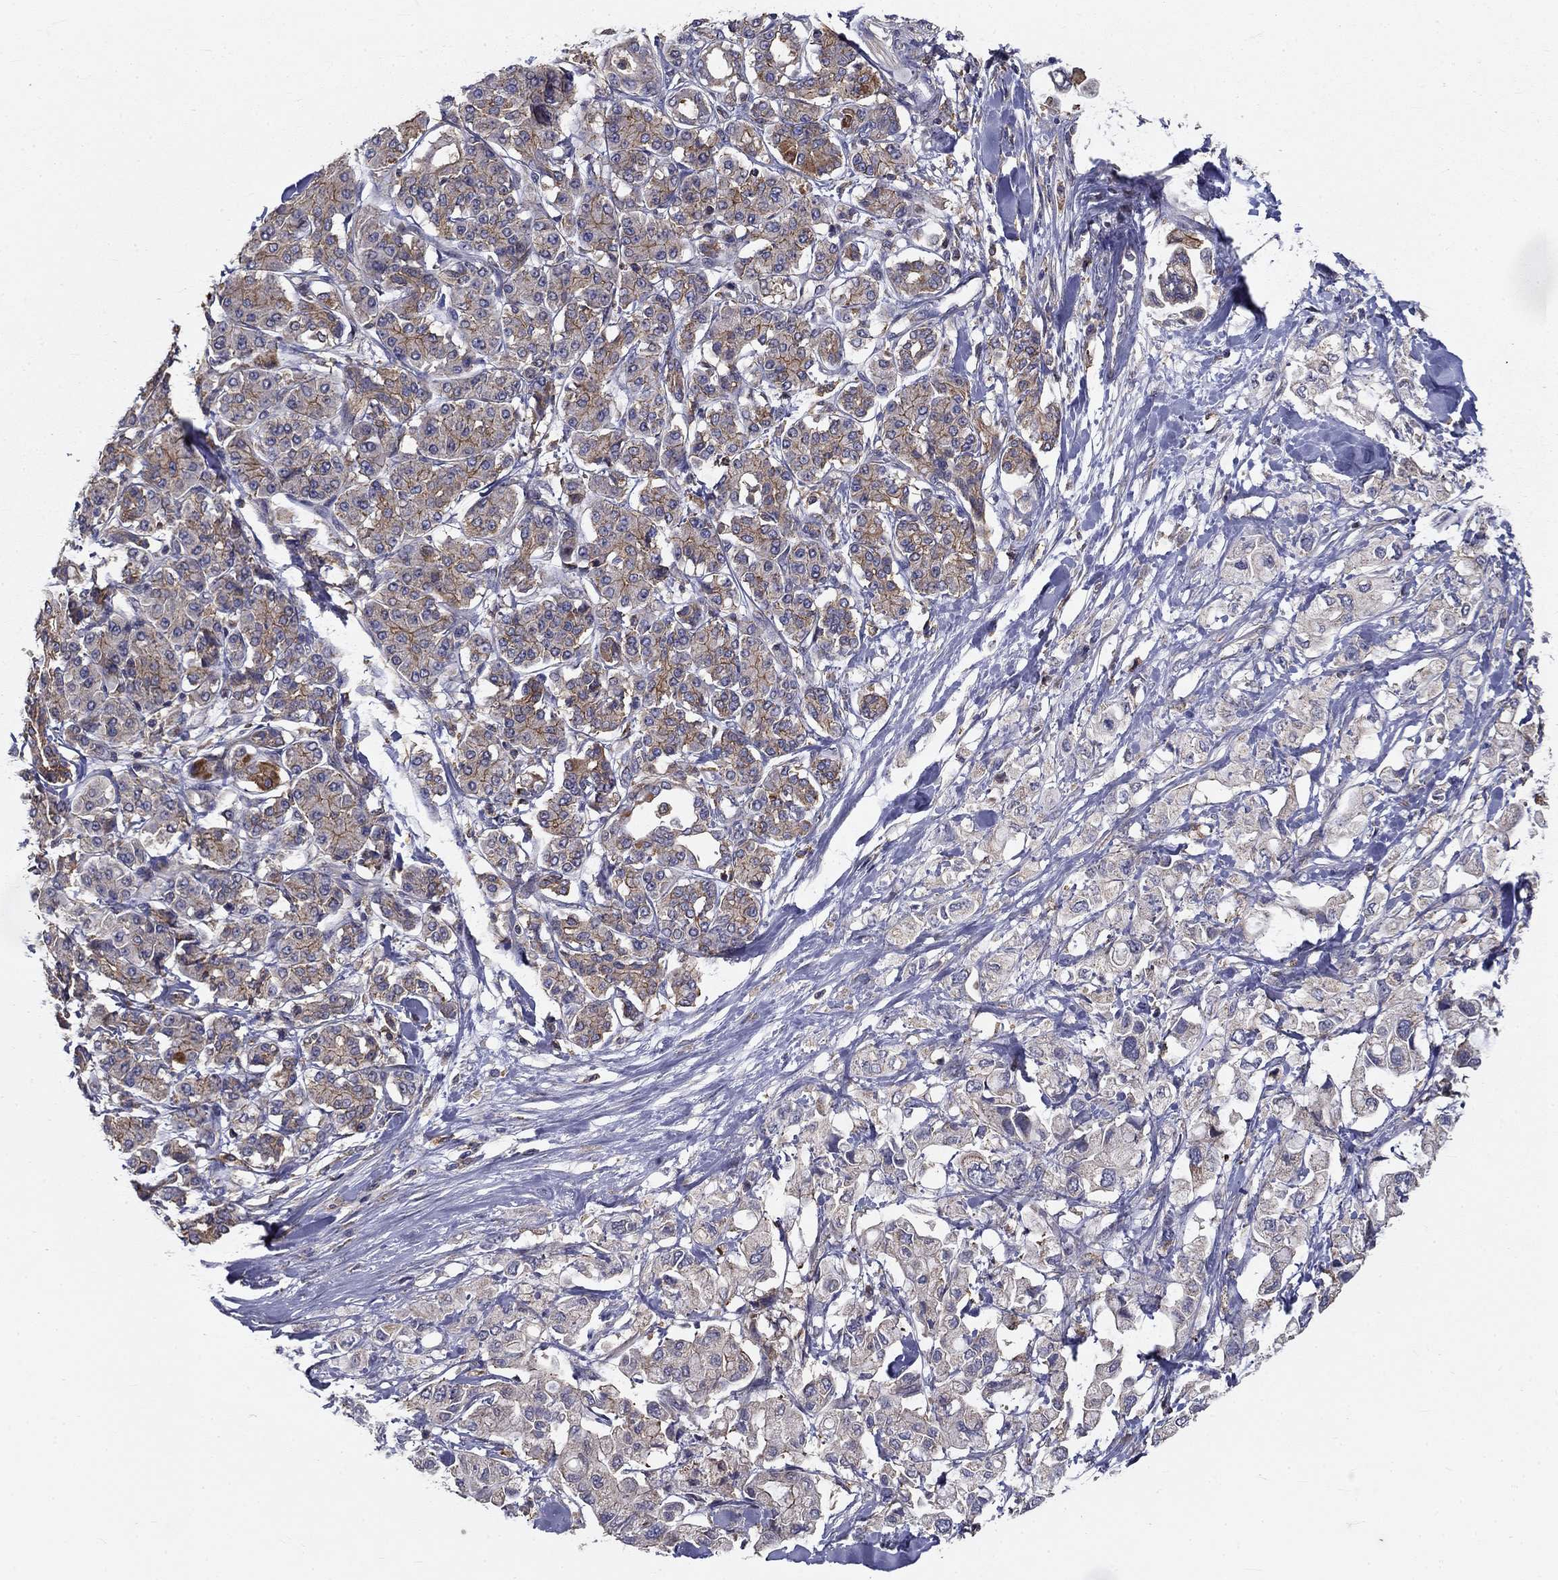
{"staining": {"intensity": "moderate", "quantity": "<25%", "location": "cytoplasmic/membranous"}, "tissue": "pancreatic cancer", "cell_type": "Tumor cells", "image_type": "cancer", "snomed": [{"axis": "morphology", "description": "Adenocarcinoma, NOS"}, {"axis": "topography", "description": "Pancreas"}], "caption": "Immunohistochemical staining of human pancreatic cancer (adenocarcinoma) shows low levels of moderate cytoplasmic/membranous staining in approximately <25% of tumor cells.", "gene": "ALDH4A1", "patient": {"sex": "female", "age": 56}}